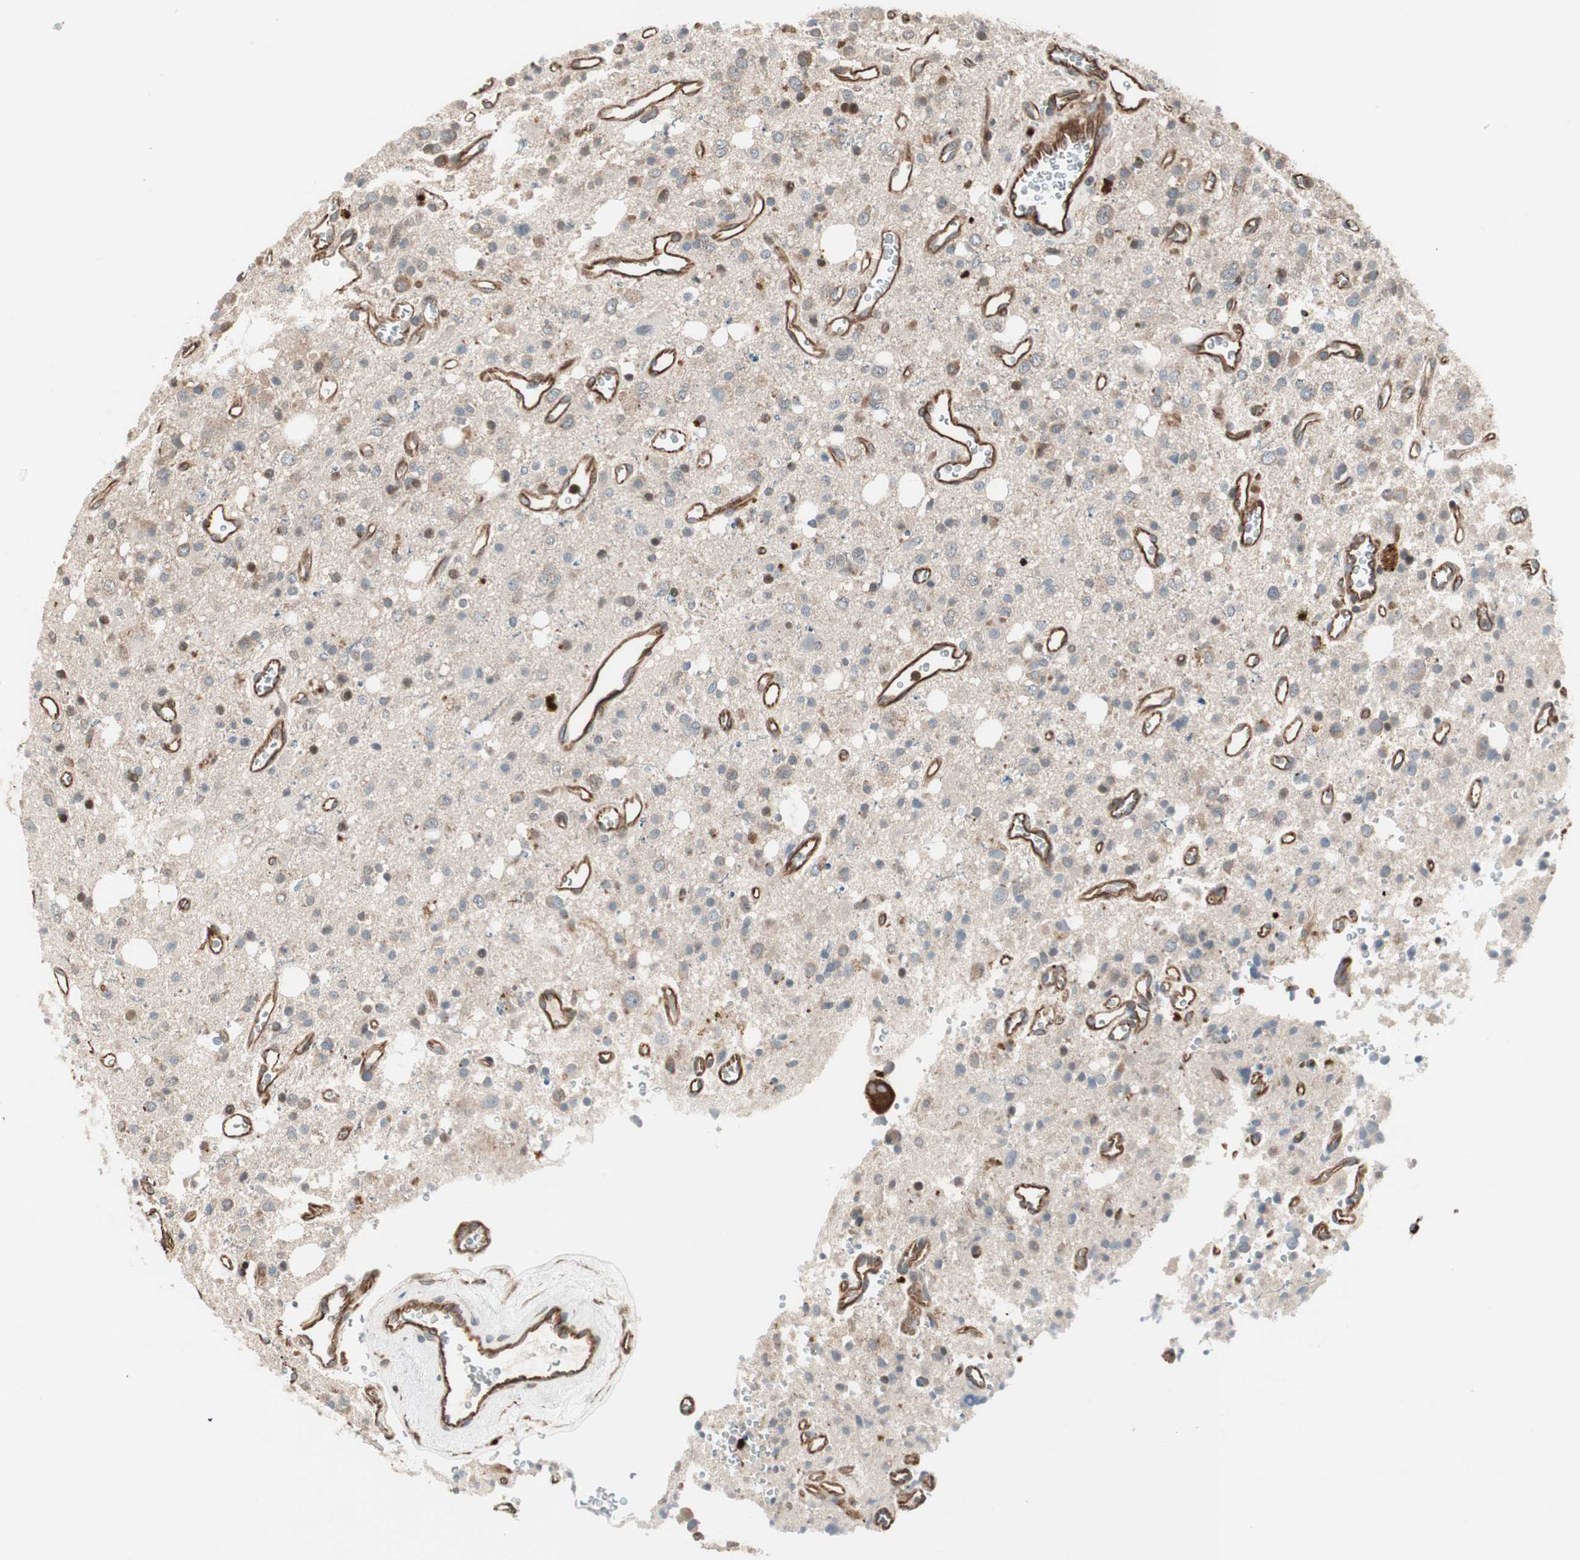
{"staining": {"intensity": "weak", "quantity": "25%-75%", "location": "cytoplasmic/membranous"}, "tissue": "glioma", "cell_type": "Tumor cells", "image_type": "cancer", "snomed": [{"axis": "morphology", "description": "Glioma, malignant, High grade"}, {"axis": "topography", "description": "Brain"}], "caption": "Protein staining exhibits weak cytoplasmic/membranous expression in approximately 25%-75% of tumor cells in glioma.", "gene": "MAD2L2", "patient": {"sex": "male", "age": 47}}